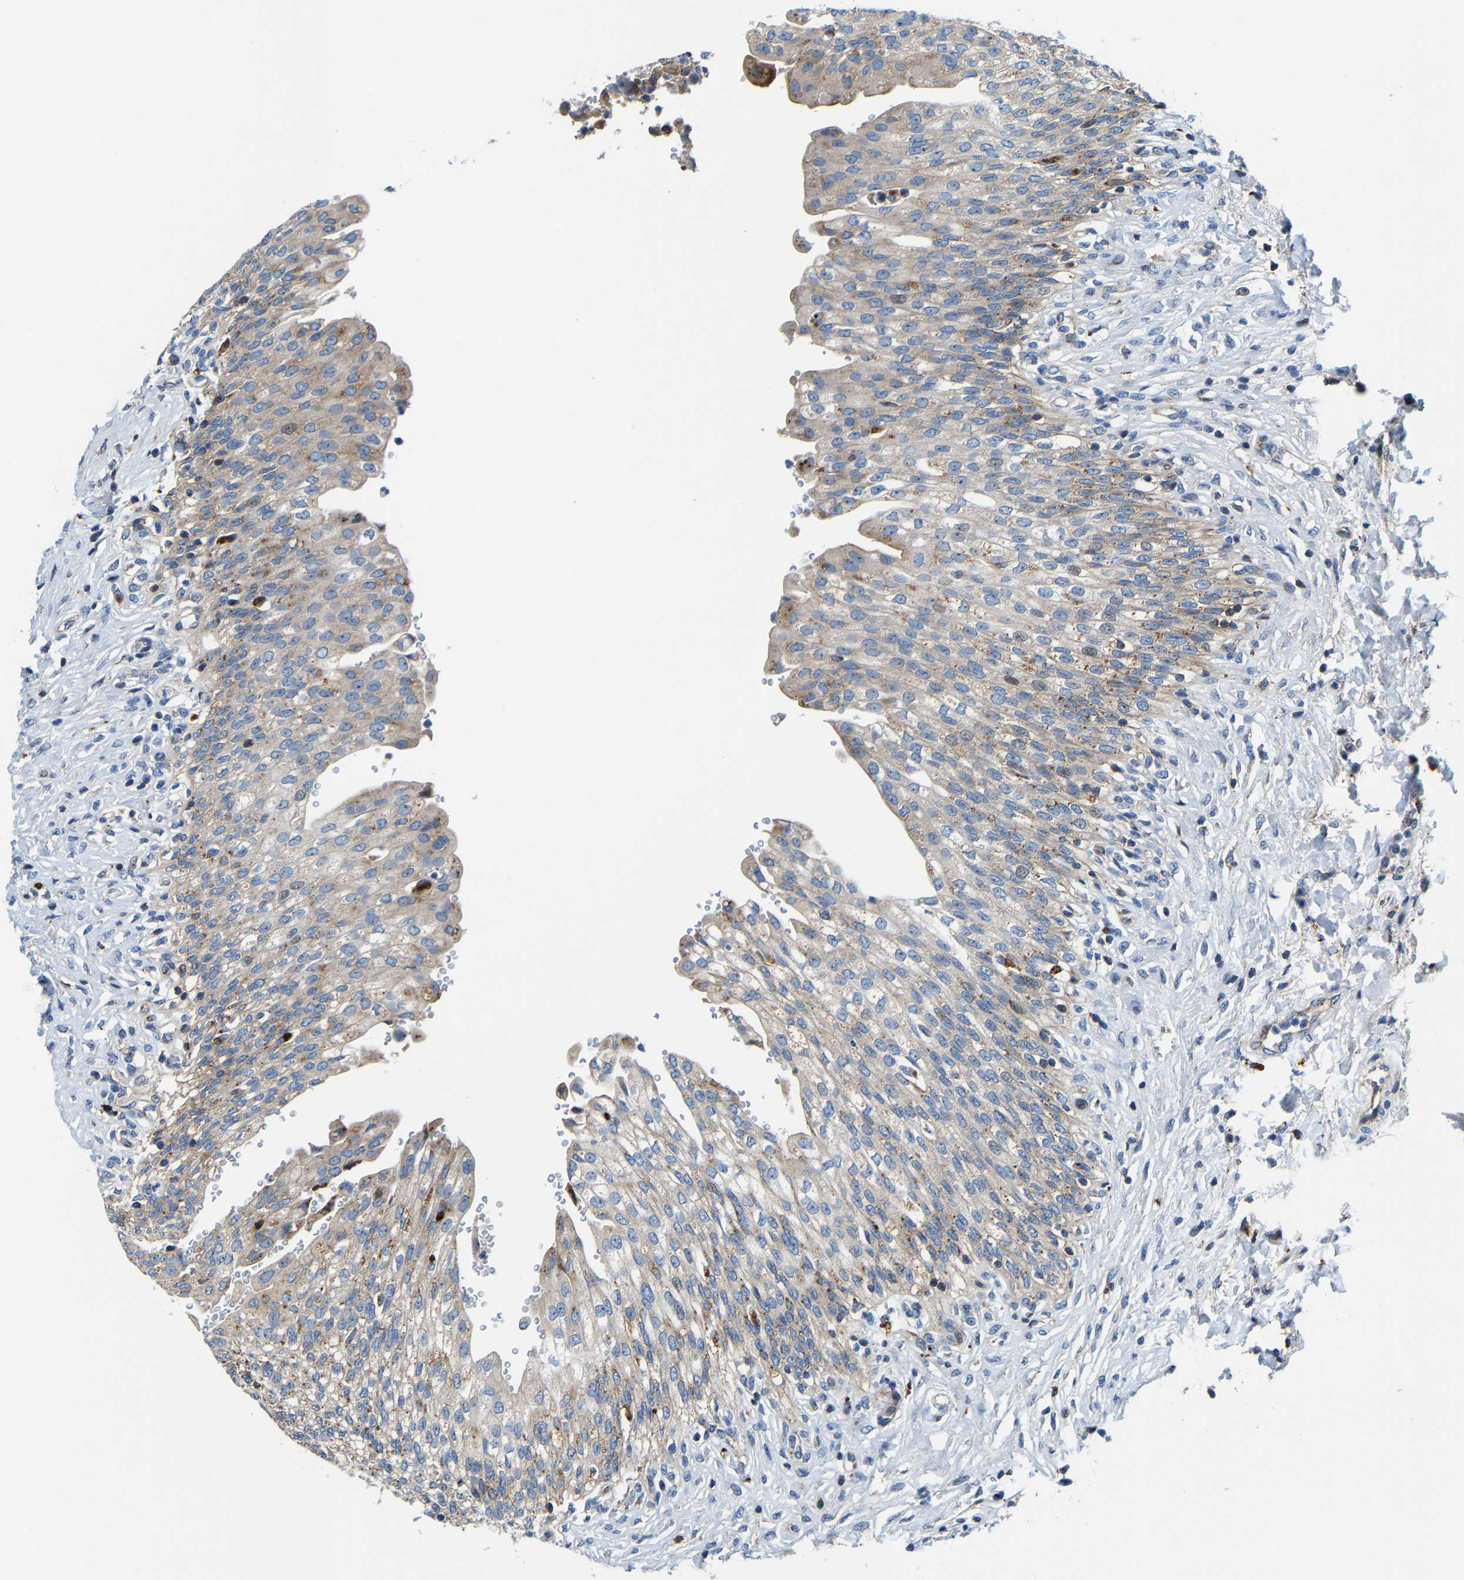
{"staining": {"intensity": "moderate", "quantity": ">75%", "location": "cytoplasmic/membranous"}, "tissue": "urinary bladder", "cell_type": "Urothelial cells", "image_type": "normal", "snomed": [{"axis": "morphology", "description": "Urothelial carcinoma, High grade"}, {"axis": "topography", "description": "Urinary bladder"}], "caption": "Human urinary bladder stained with a brown dye demonstrates moderate cytoplasmic/membranous positive staining in approximately >75% of urothelial cells.", "gene": "DPP7", "patient": {"sex": "male", "age": 46}}